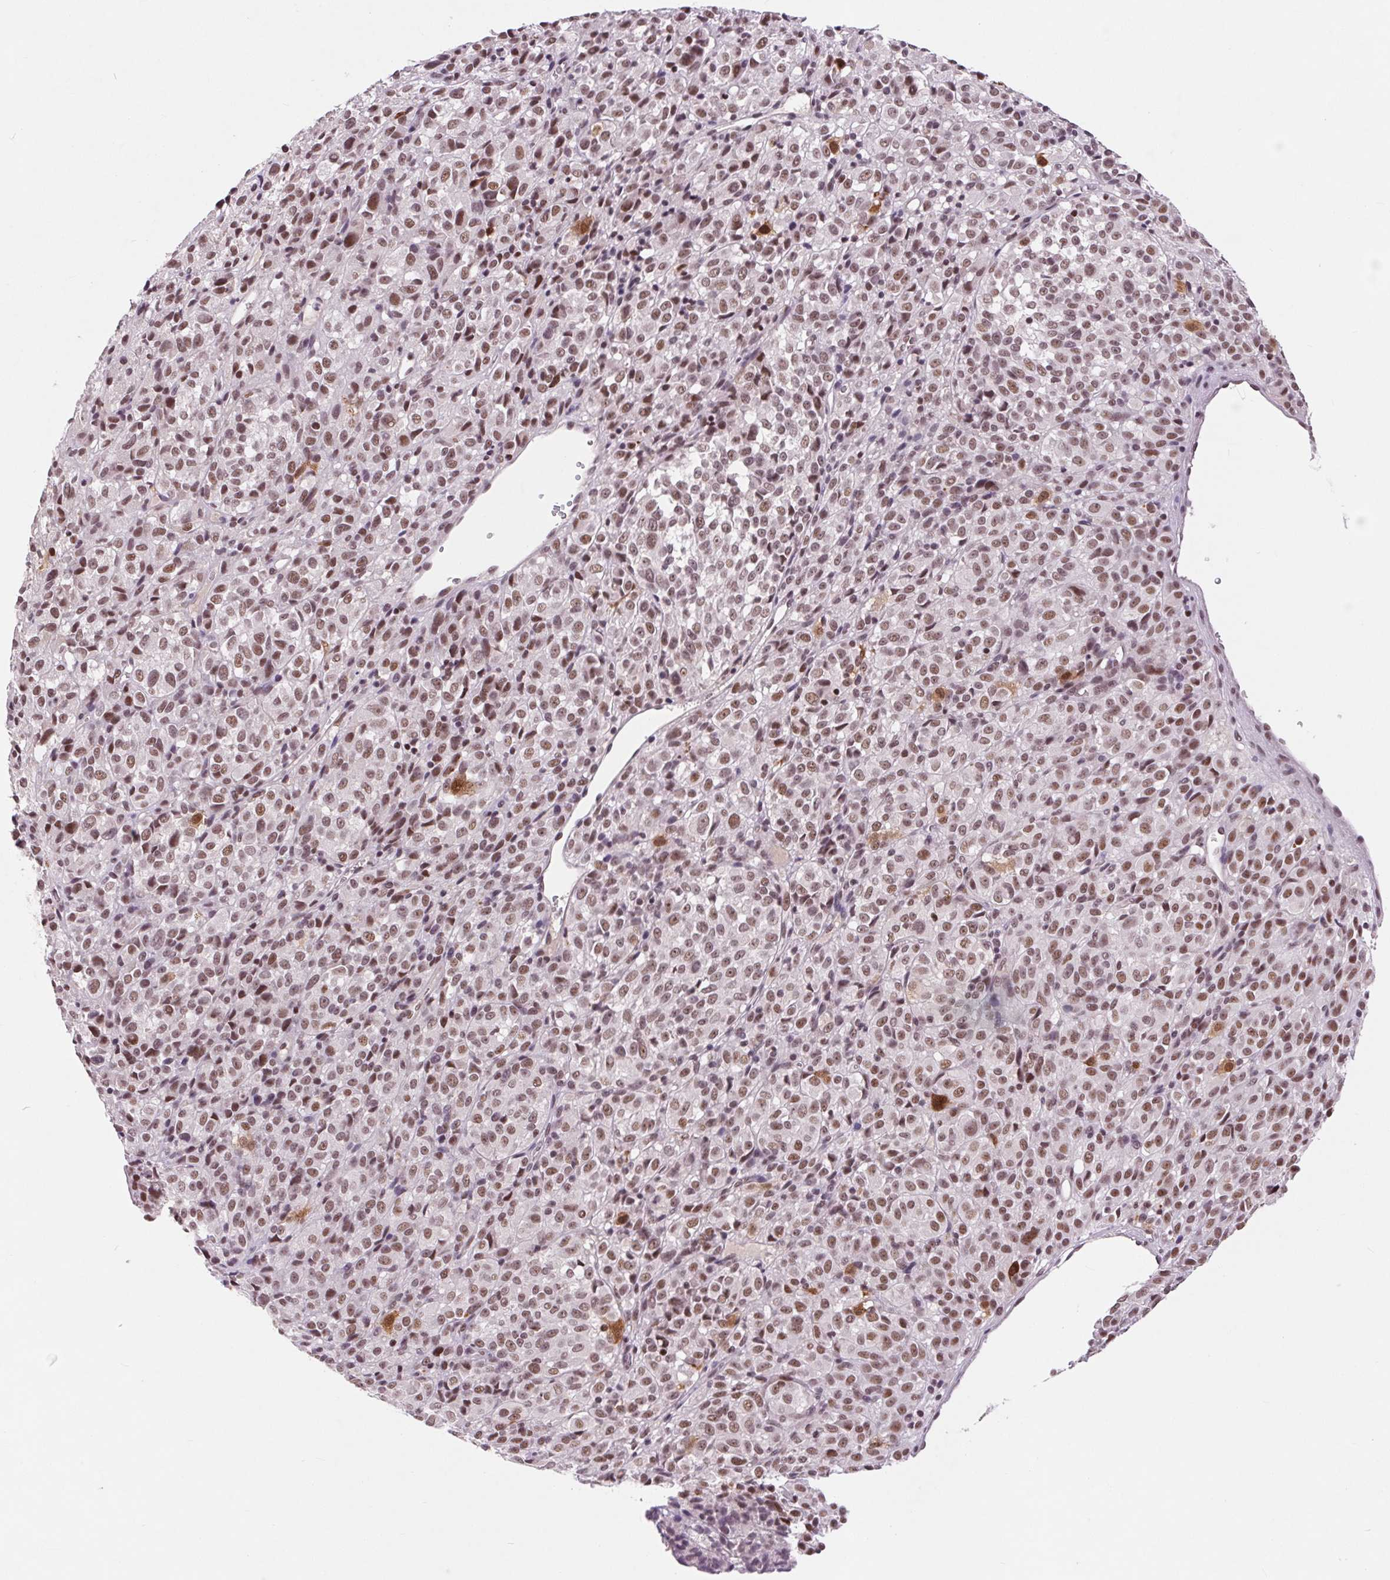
{"staining": {"intensity": "moderate", "quantity": "25%-75%", "location": "nuclear"}, "tissue": "melanoma", "cell_type": "Tumor cells", "image_type": "cancer", "snomed": [{"axis": "morphology", "description": "Malignant melanoma, Metastatic site"}, {"axis": "topography", "description": "Brain"}], "caption": "This image shows immunohistochemistry staining of malignant melanoma (metastatic site), with medium moderate nuclear positivity in about 25%-75% of tumor cells.", "gene": "CD2BP2", "patient": {"sex": "female", "age": 56}}